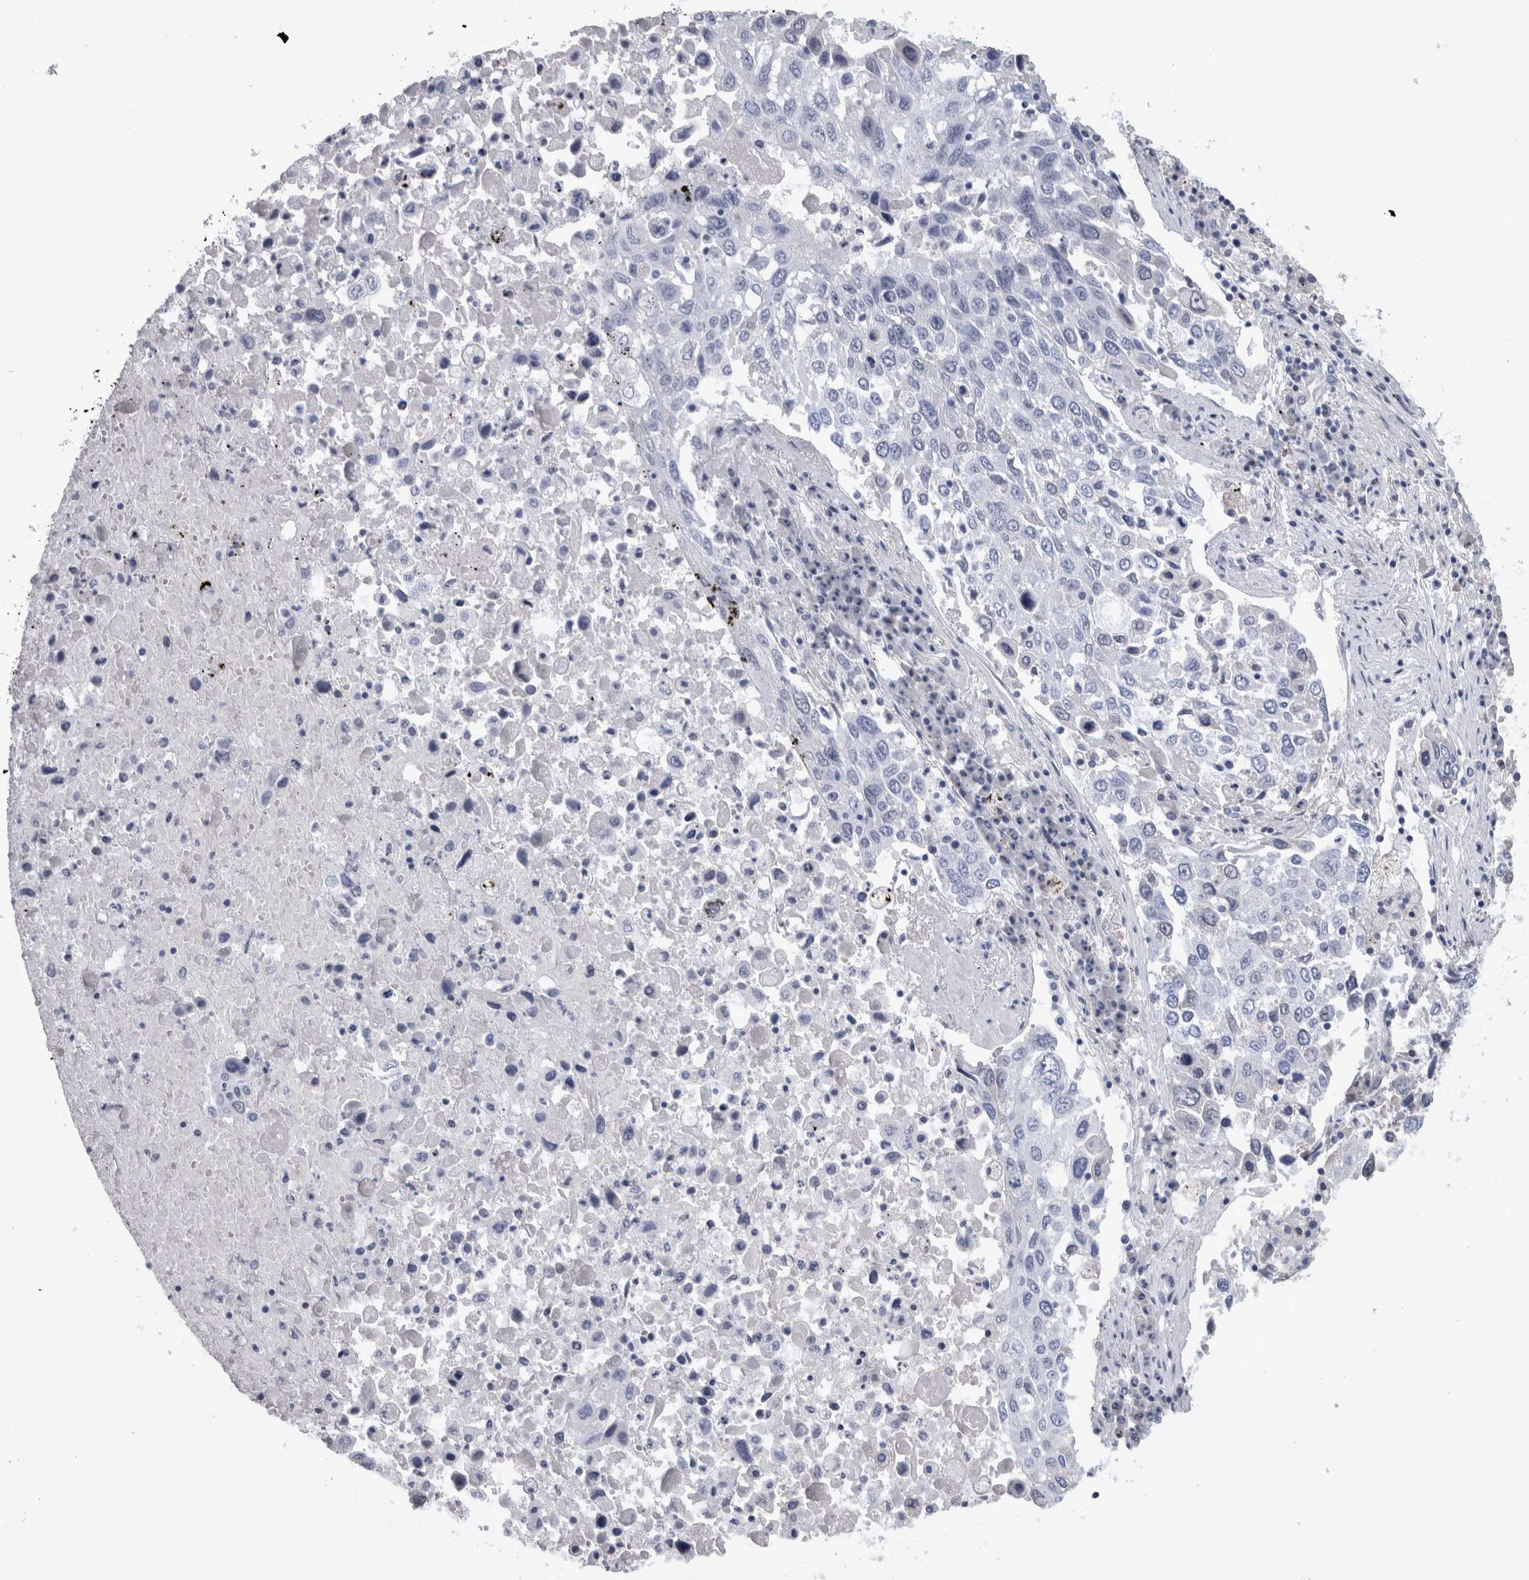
{"staining": {"intensity": "negative", "quantity": "none", "location": "none"}, "tissue": "lung cancer", "cell_type": "Tumor cells", "image_type": "cancer", "snomed": [{"axis": "morphology", "description": "Squamous cell carcinoma, NOS"}, {"axis": "topography", "description": "Lung"}], "caption": "An IHC histopathology image of lung cancer (squamous cell carcinoma) is shown. There is no staining in tumor cells of lung cancer (squamous cell carcinoma).", "gene": "PAX5", "patient": {"sex": "male", "age": 65}}